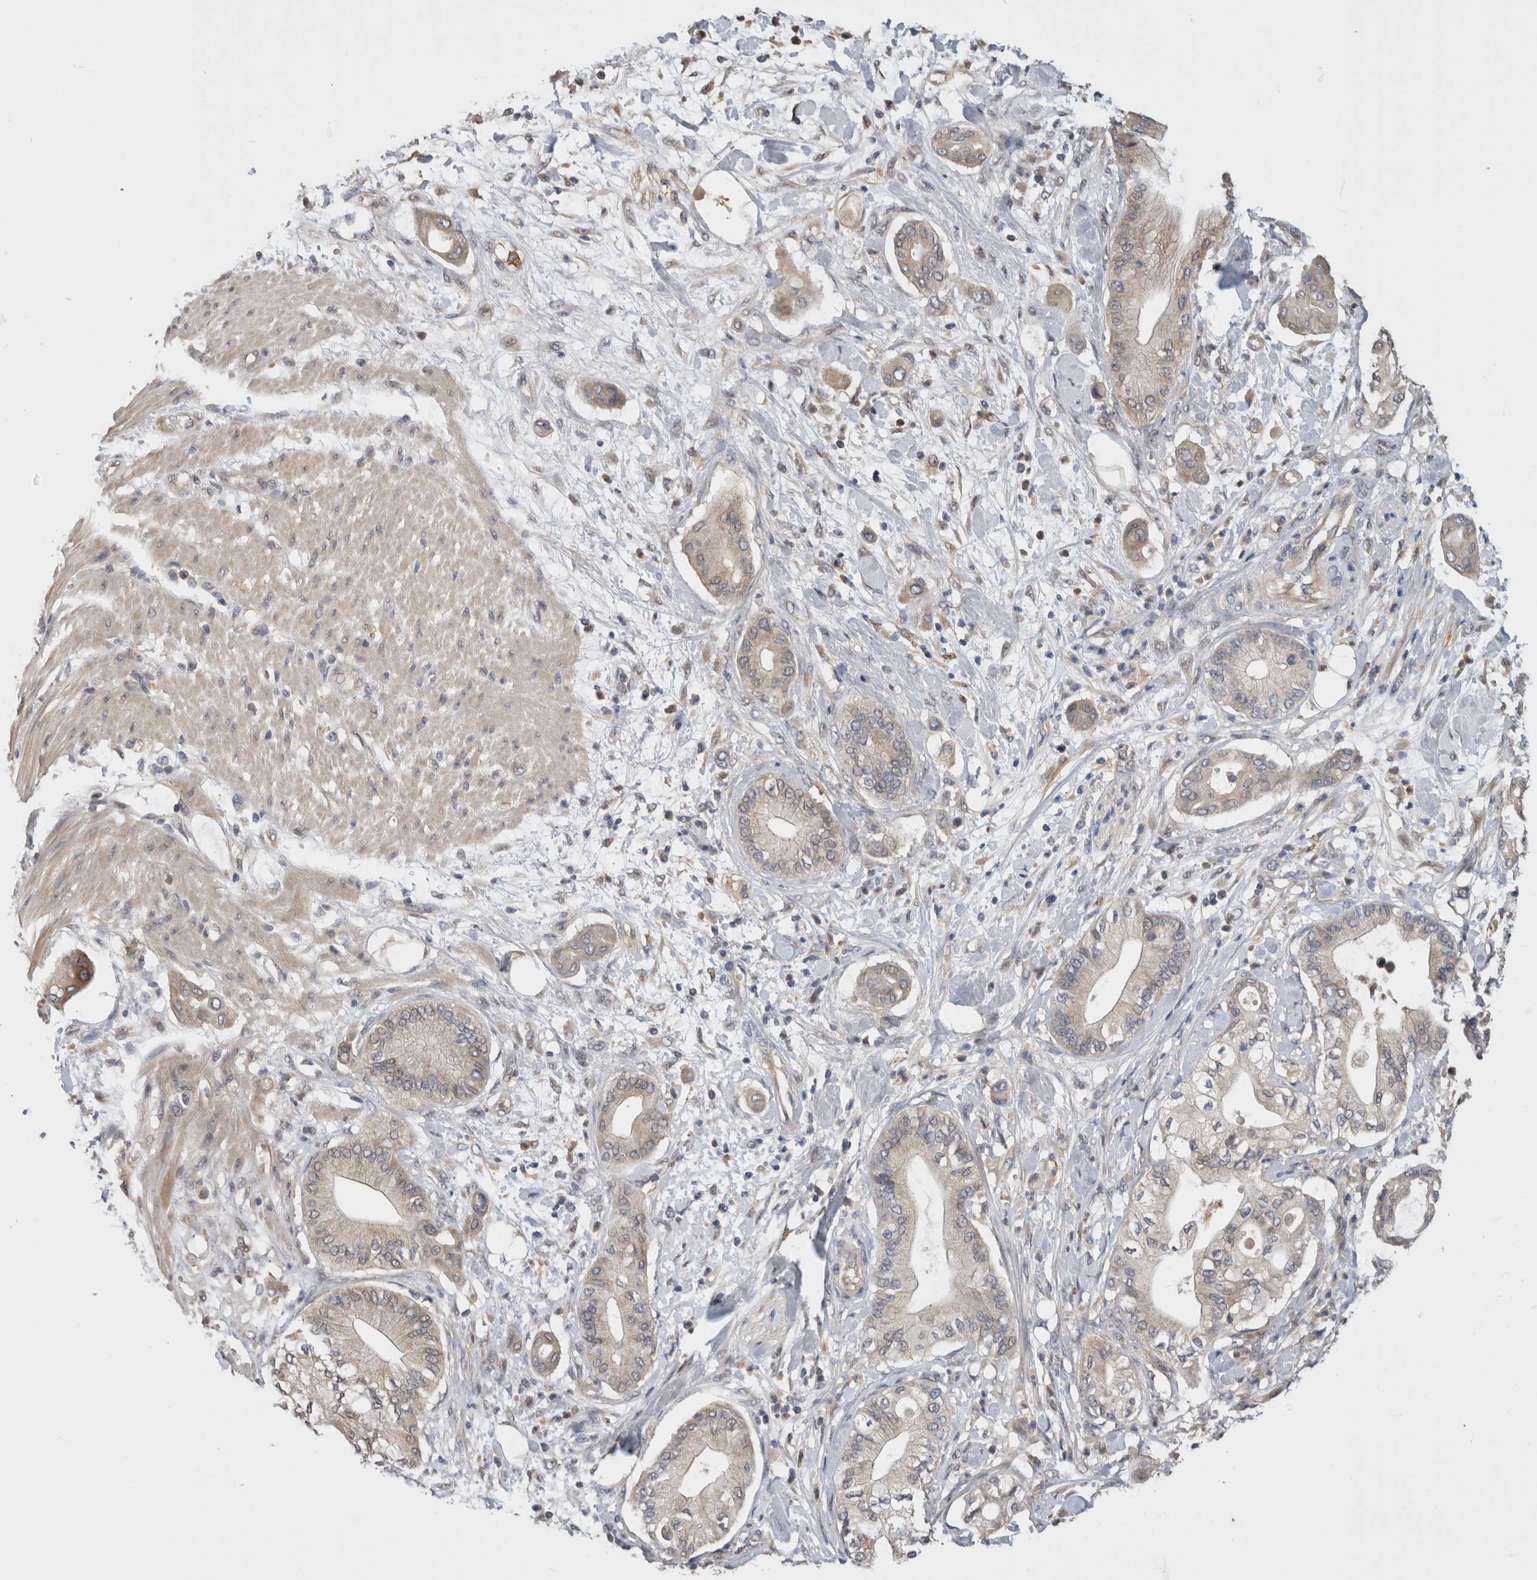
{"staining": {"intensity": "negative", "quantity": "none", "location": "none"}, "tissue": "pancreatic cancer", "cell_type": "Tumor cells", "image_type": "cancer", "snomed": [{"axis": "morphology", "description": "Adenocarcinoma, NOS"}, {"axis": "morphology", "description": "Adenocarcinoma, metastatic, NOS"}, {"axis": "topography", "description": "Lymph node"}, {"axis": "topography", "description": "Pancreas"}, {"axis": "topography", "description": "Duodenum"}], "caption": "IHC of human adenocarcinoma (pancreatic) demonstrates no positivity in tumor cells. The staining was performed using DAB (3,3'-diaminobenzidine) to visualize the protein expression in brown, while the nuclei were stained in blue with hematoxylin (Magnification: 20x).", "gene": "PGM1", "patient": {"sex": "female", "age": 64}}